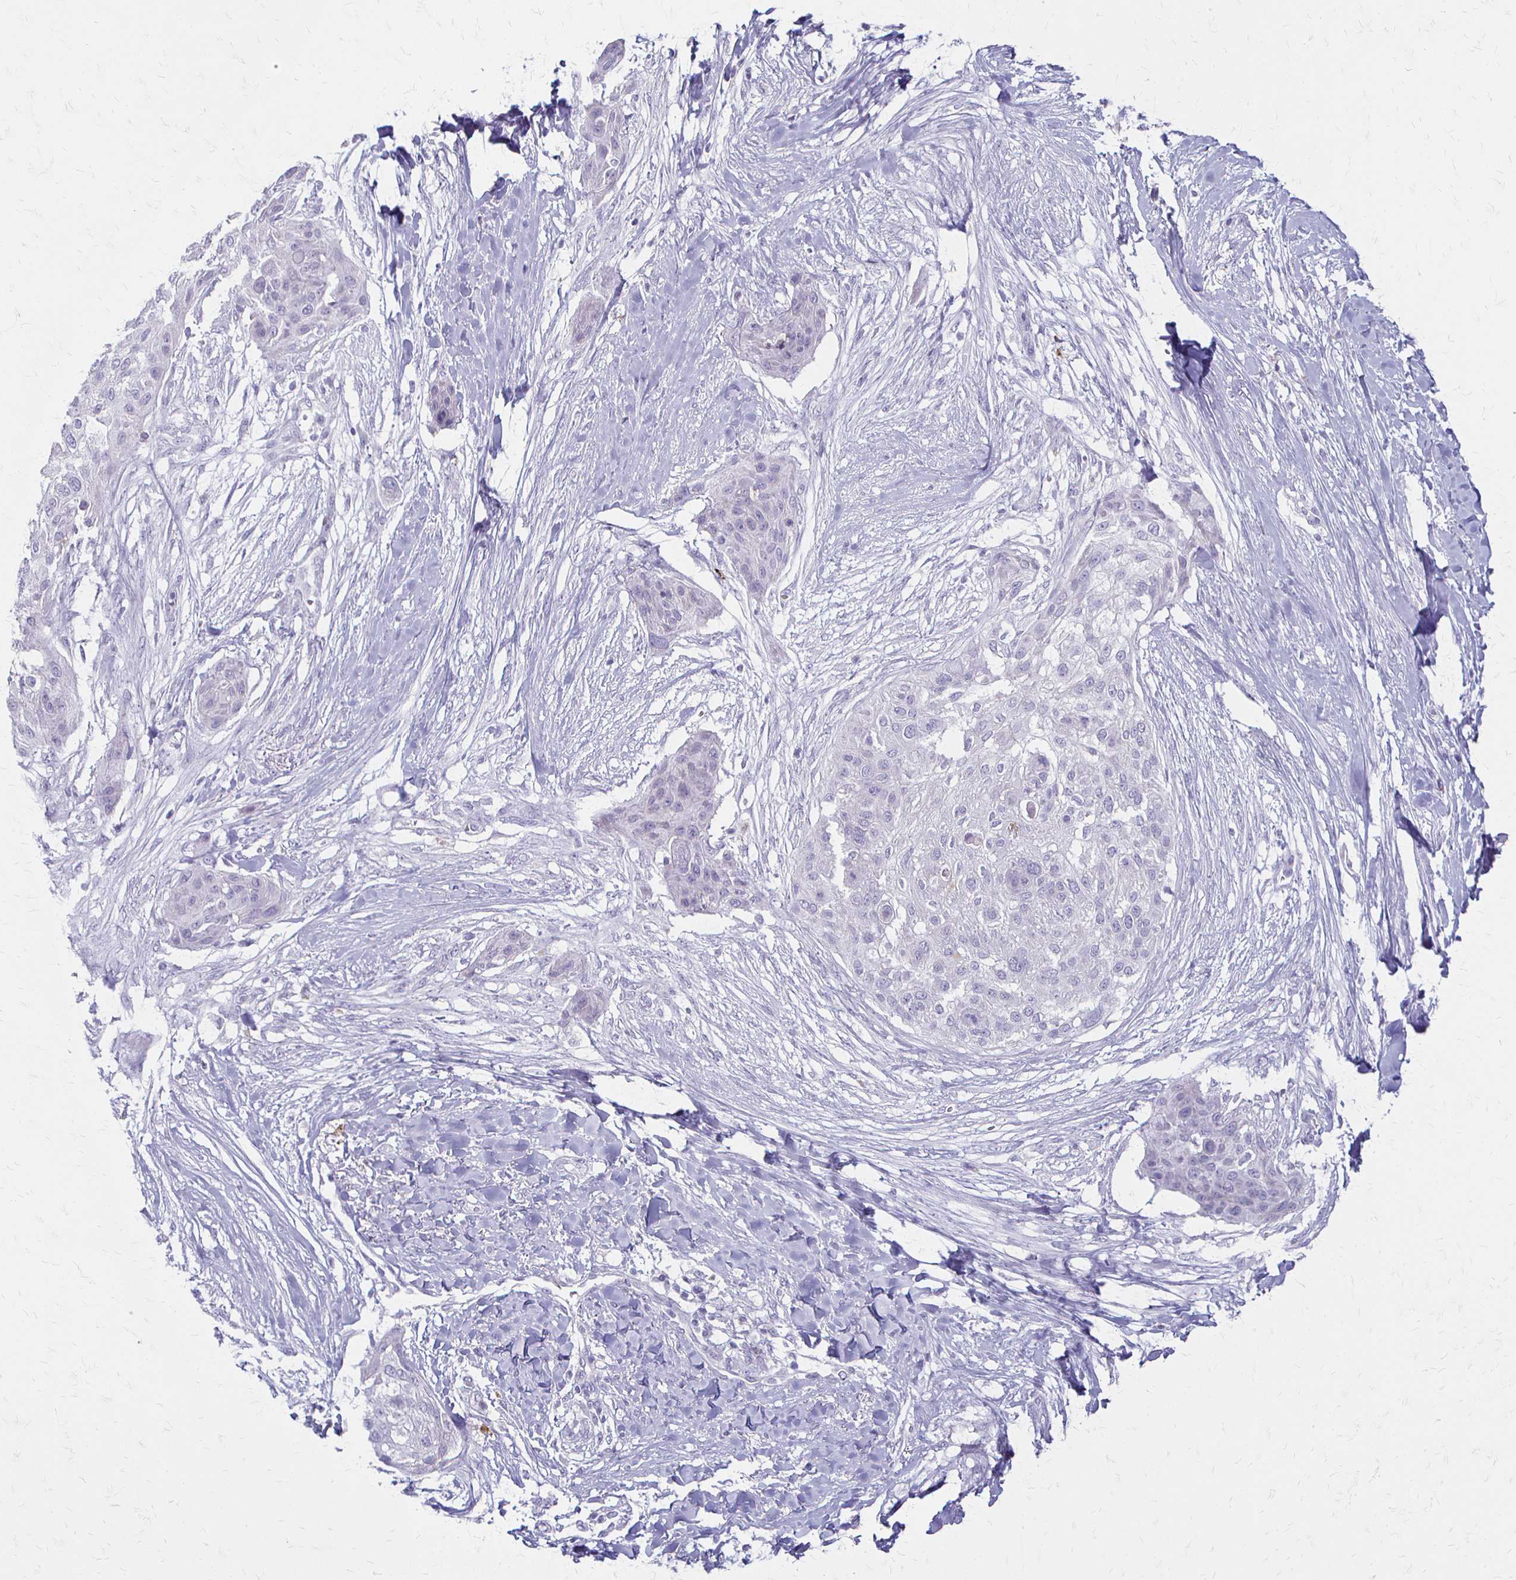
{"staining": {"intensity": "negative", "quantity": "none", "location": "none"}, "tissue": "skin cancer", "cell_type": "Tumor cells", "image_type": "cancer", "snomed": [{"axis": "morphology", "description": "Squamous cell carcinoma, NOS"}, {"axis": "topography", "description": "Skin"}], "caption": "A histopathology image of human squamous cell carcinoma (skin) is negative for staining in tumor cells.", "gene": "ACP5", "patient": {"sex": "female", "age": 87}}